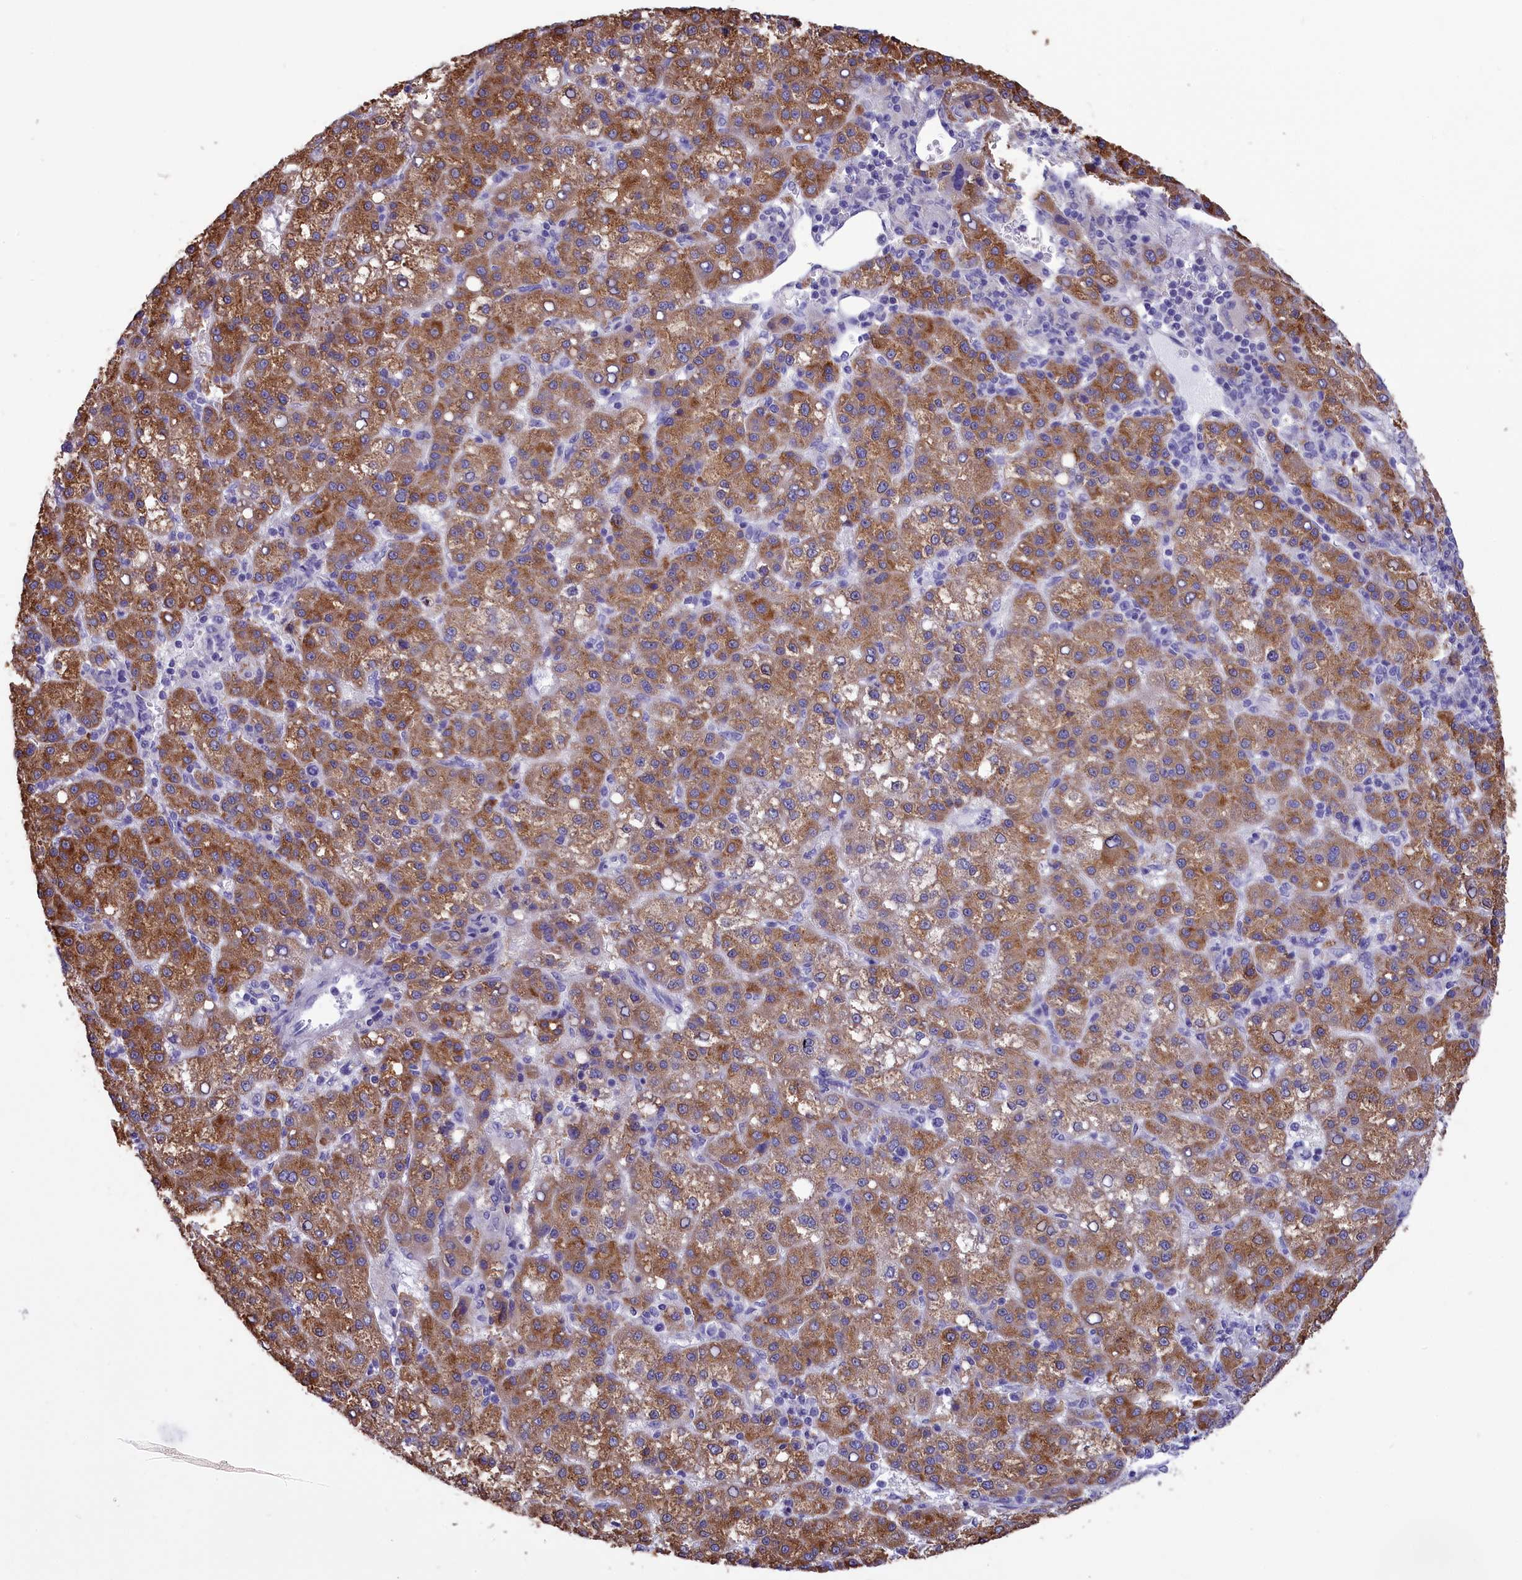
{"staining": {"intensity": "moderate", "quantity": ">75%", "location": "cytoplasmic/membranous"}, "tissue": "liver cancer", "cell_type": "Tumor cells", "image_type": "cancer", "snomed": [{"axis": "morphology", "description": "Carcinoma, Hepatocellular, NOS"}, {"axis": "topography", "description": "Liver"}], "caption": "Human liver cancer (hepatocellular carcinoma) stained with a brown dye demonstrates moderate cytoplasmic/membranous positive staining in about >75% of tumor cells.", "gene": "CYP2U1", "patient": {"sex": "female", "age": 58}}